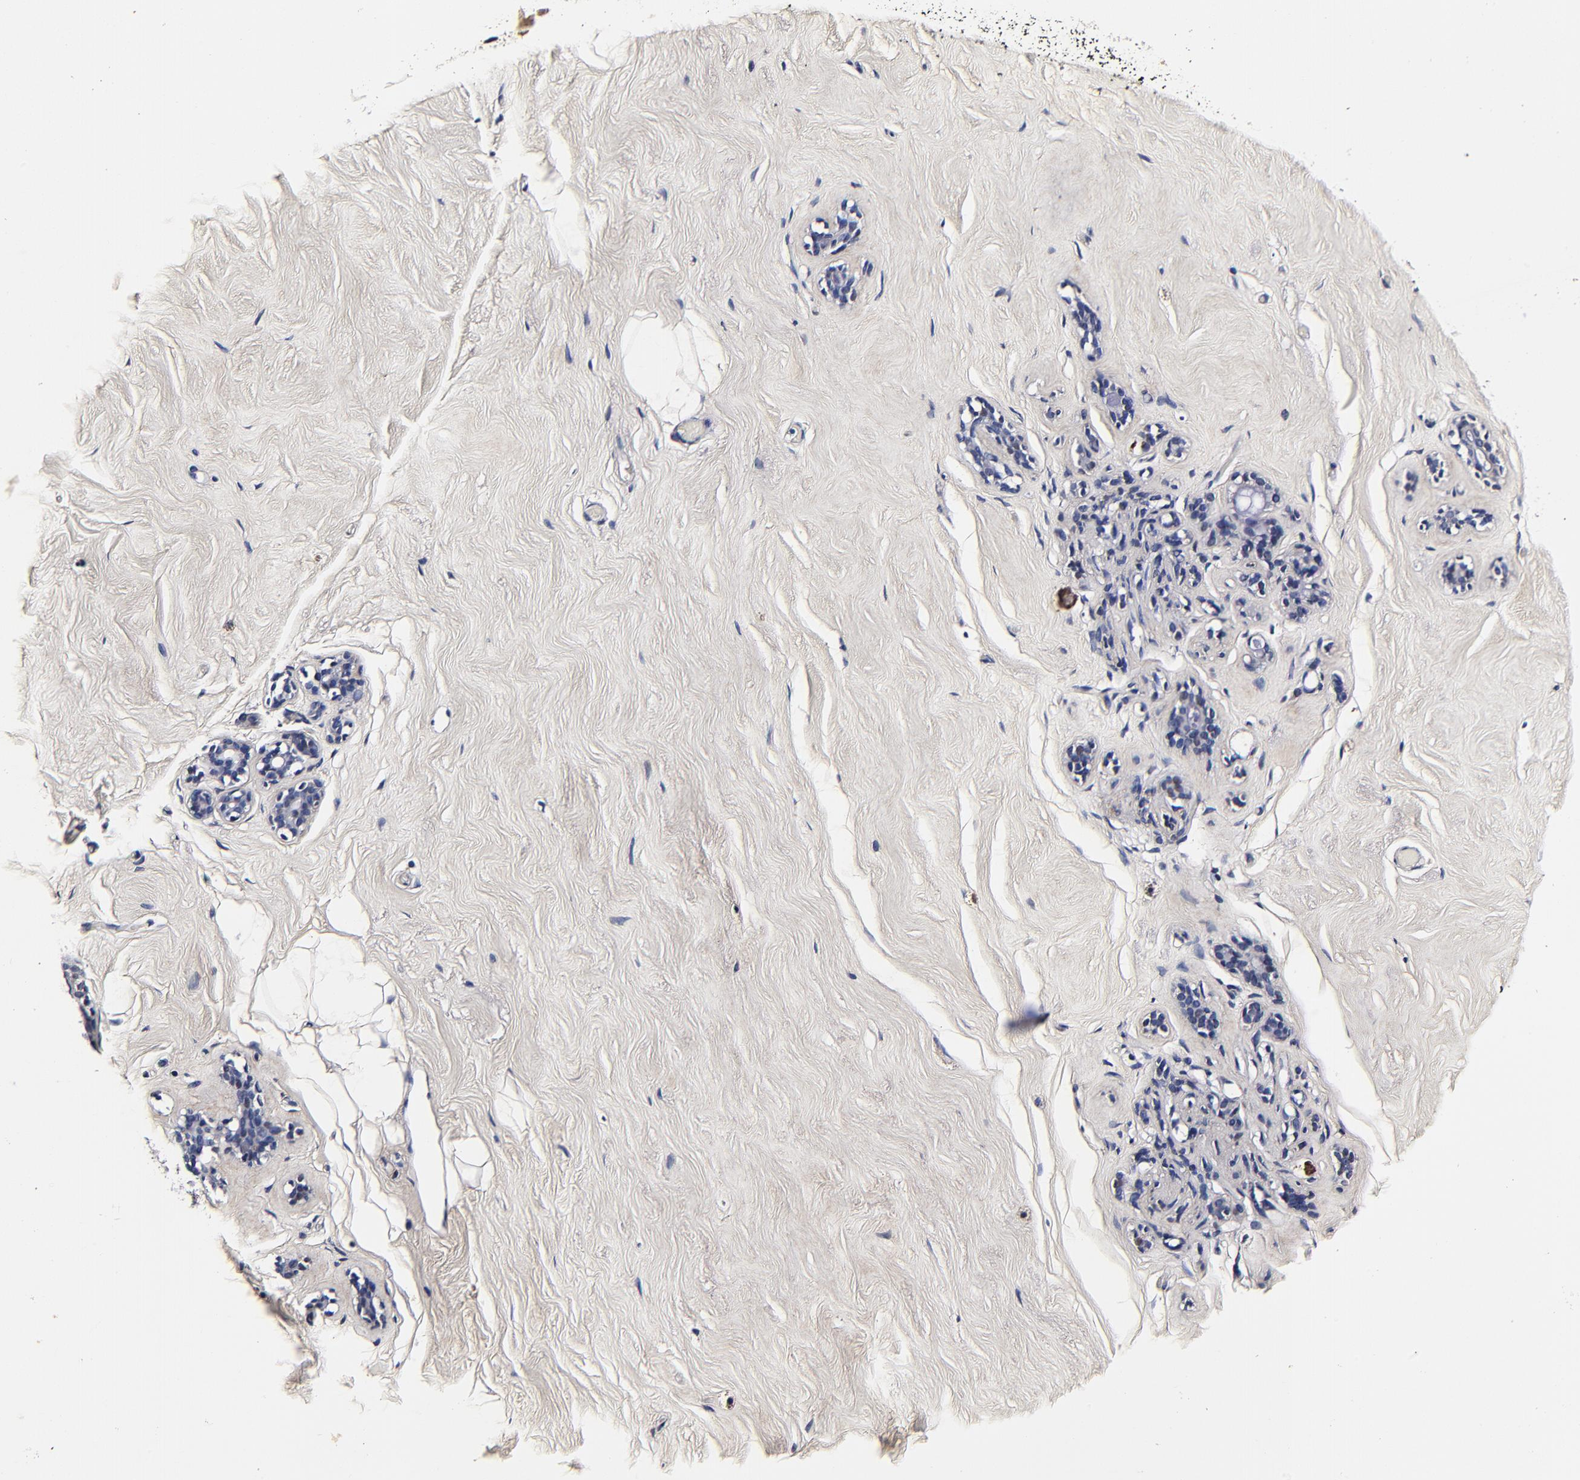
{"staining": {"intensity": "negative", "quantity": "none", "location": "none"}, "tissue": "breast", "cell_type": "Adipocytes", "image_type": "normal", "snomed": [{"axis": "morphology", "description": "Normal tissue, NOS"}, {"axis": "topography", "description": "Breast"}], "caption": "Immunohistochemical staining of benign human breast exhibits no significant staining in adipocytes. (DAB (3,3'-diaminobenzidine) immunohistochemistry (IHC) with hematoxylin counter stain).", "gene": "MMP15", "patient": {"sex": "female", "age": 75}}